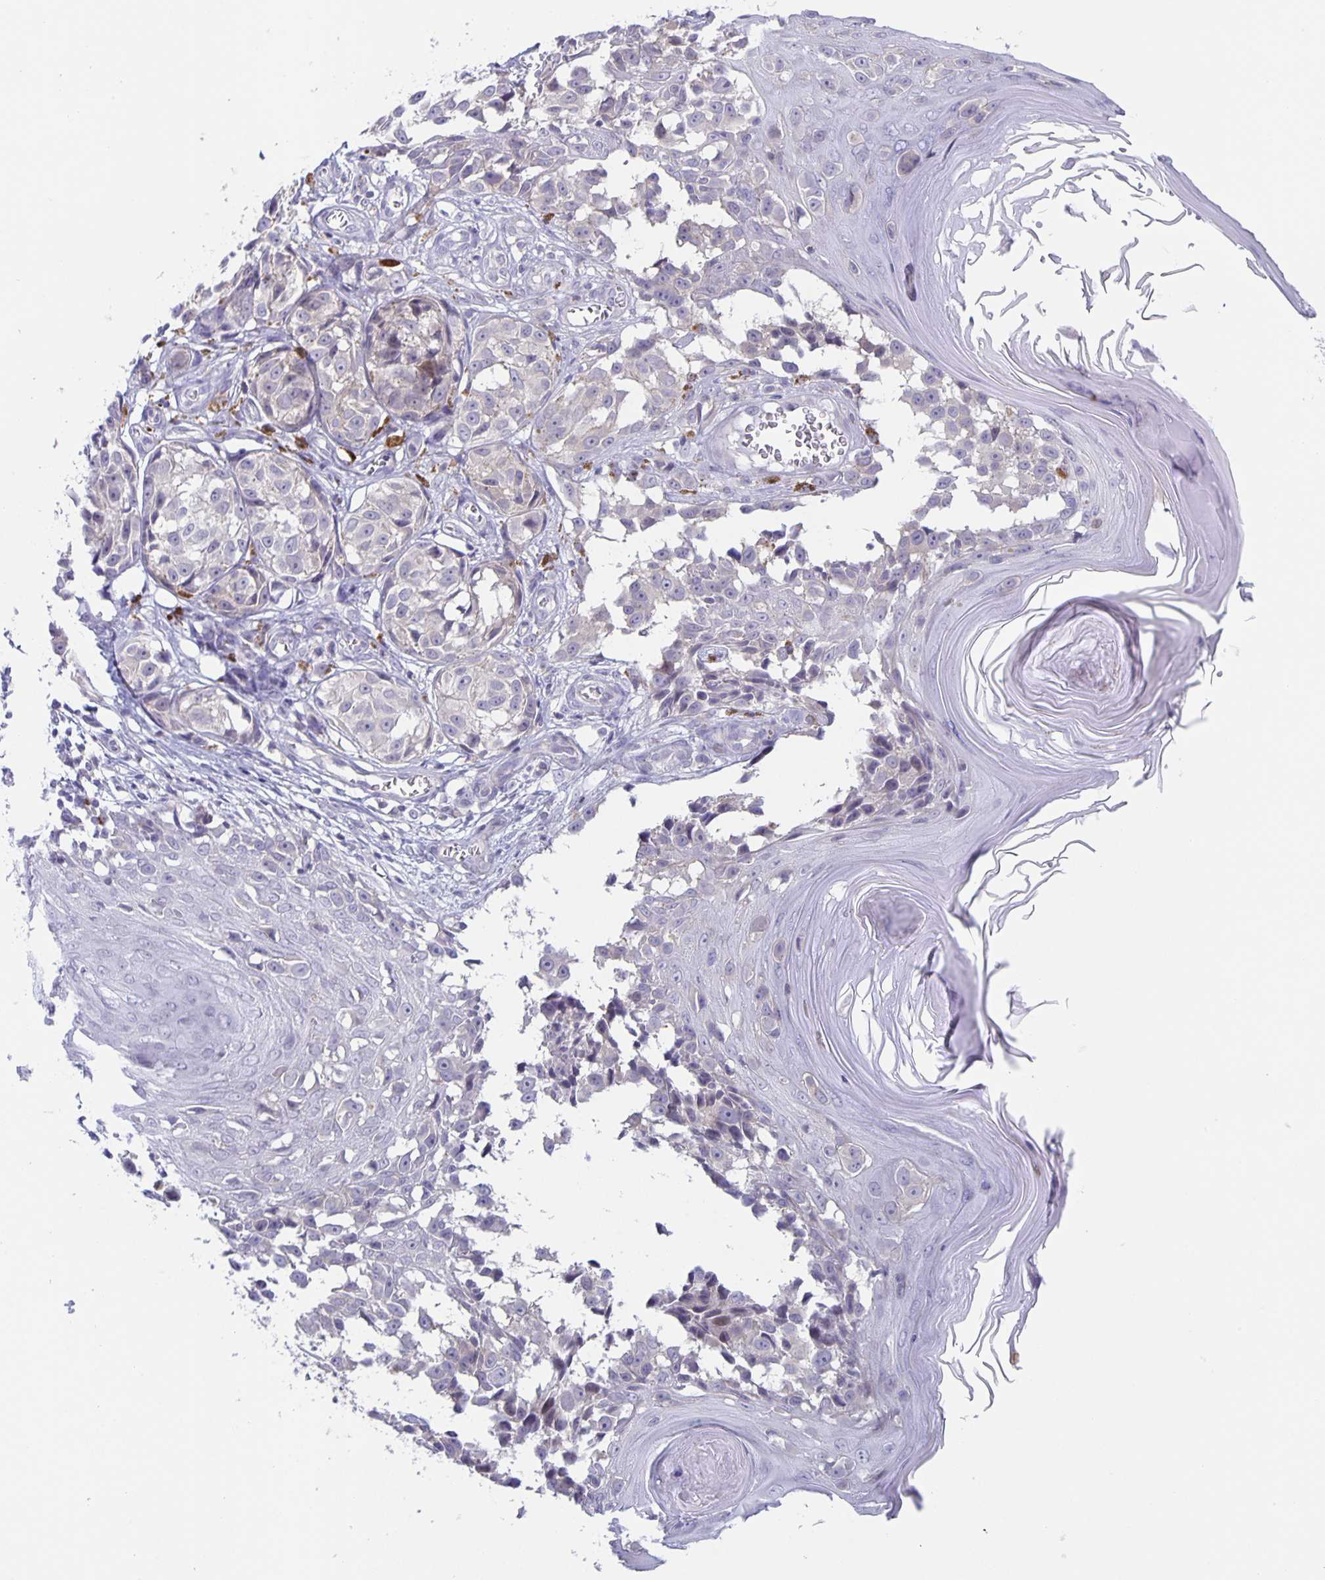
{"staining": {"intensity": "negative", "quantity": "none", "location": "none"}, "tissue": "melanoma", "cell_type": "Tumor cells", "image_type": "cancer", "snomed": [{"axis": "morphology", "description": "Malignant melanoma, NOS"}, {"axis": "topography", "description": "Skin"}], "caption": "Tumor cells are negative for brown protein staining in malignant melanoma.", "gene": "LIPA", "patient": {"sex": "male", "age": 73}}